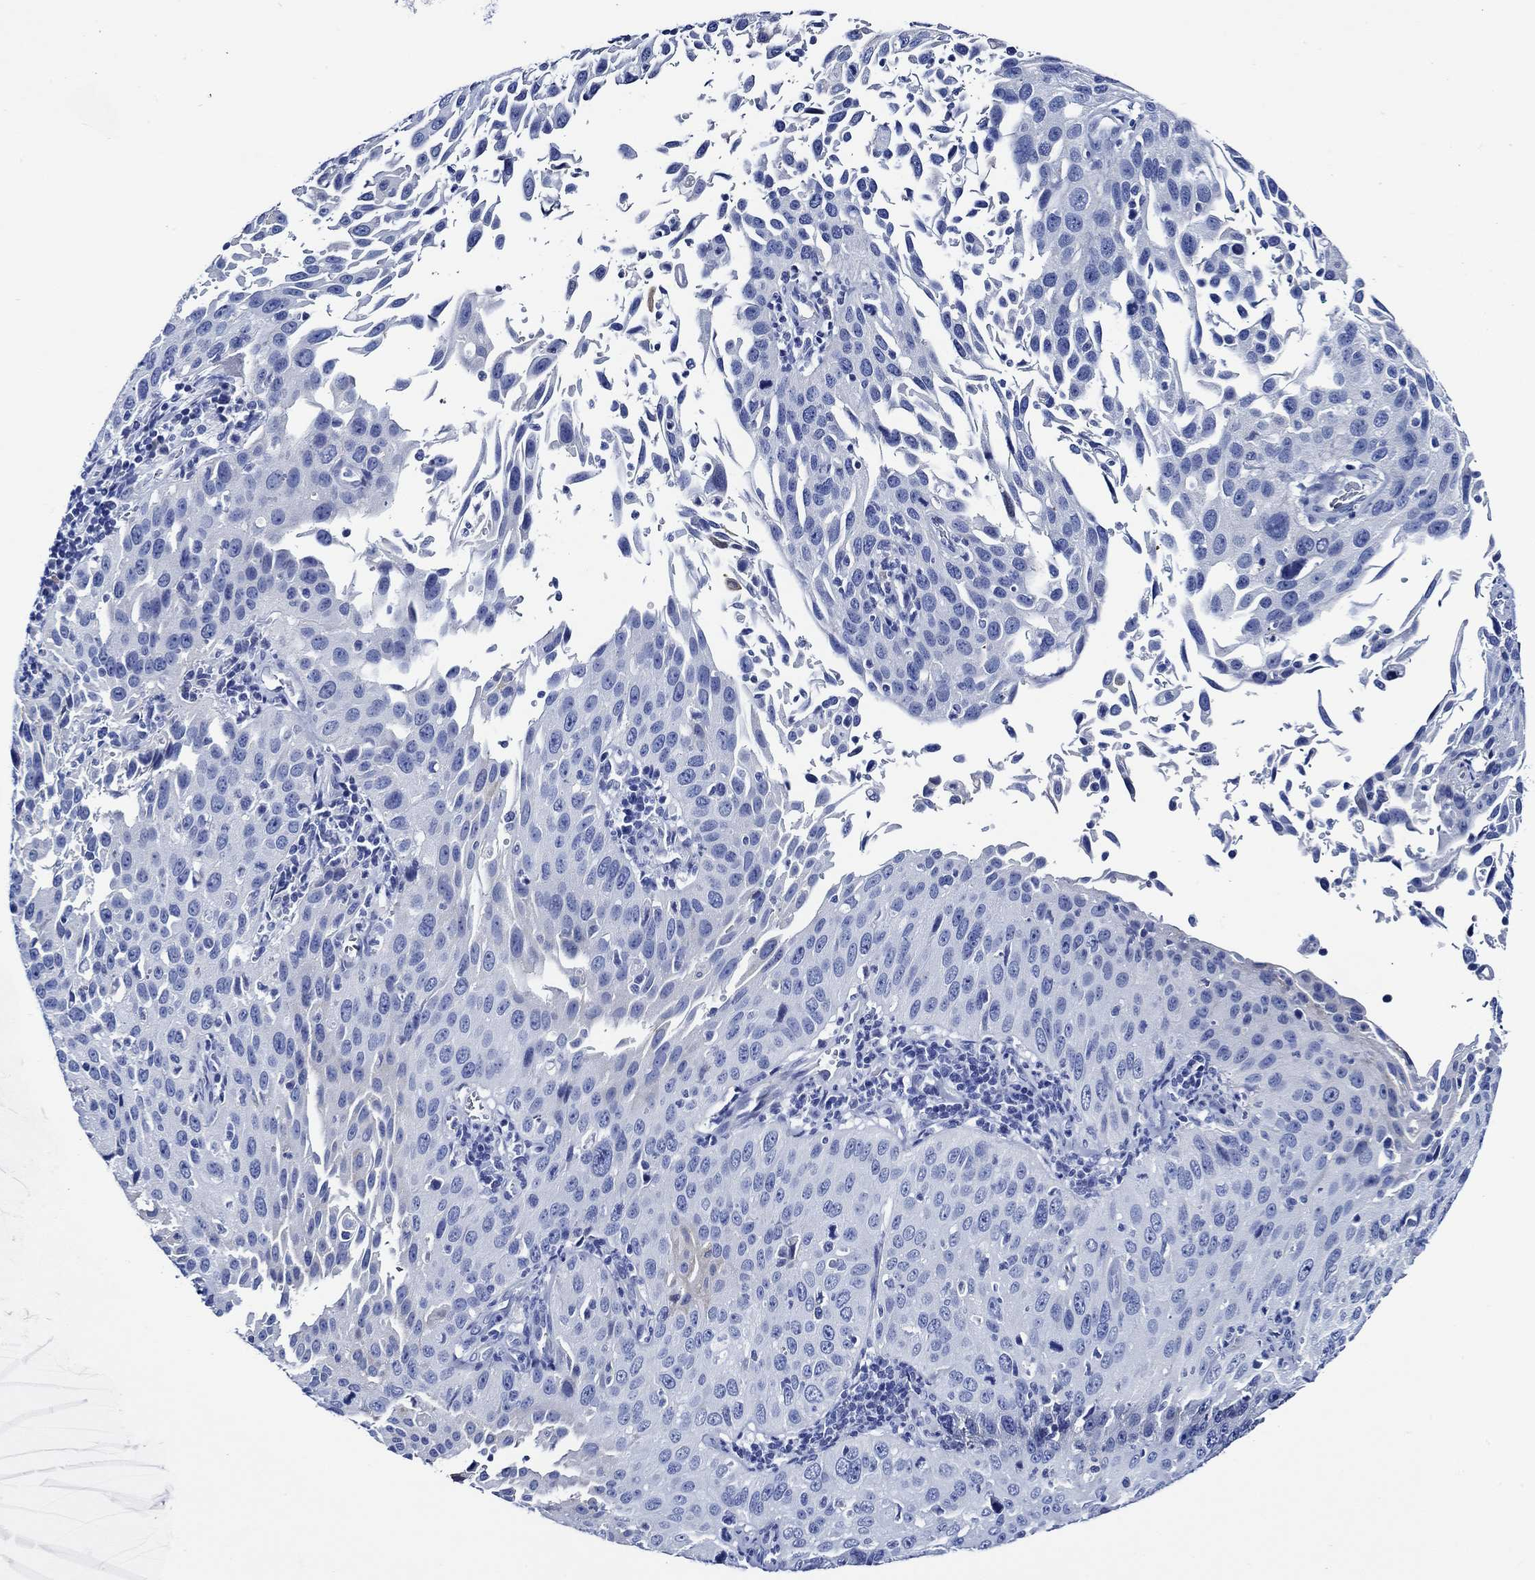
{"staining": {"intensity": "negative", "quantity": "none", "location": "none"}, "tissue": "cervical cancer", "cell_type": "Tumor cells", "image_type": "cancer", "snomed": [{"axis": "morphology", "description": "Squamous cell carcinoma, NOS"}, {"axis": "topography", "description": "Cervix"}], "caption": "DAB immunohistochemical staining of human squamous cell carcinoma (cervical) displays no significant positivity in tumor cells.", "gene": "WDR62", "patient": {"sex": "female", "age": 26}}